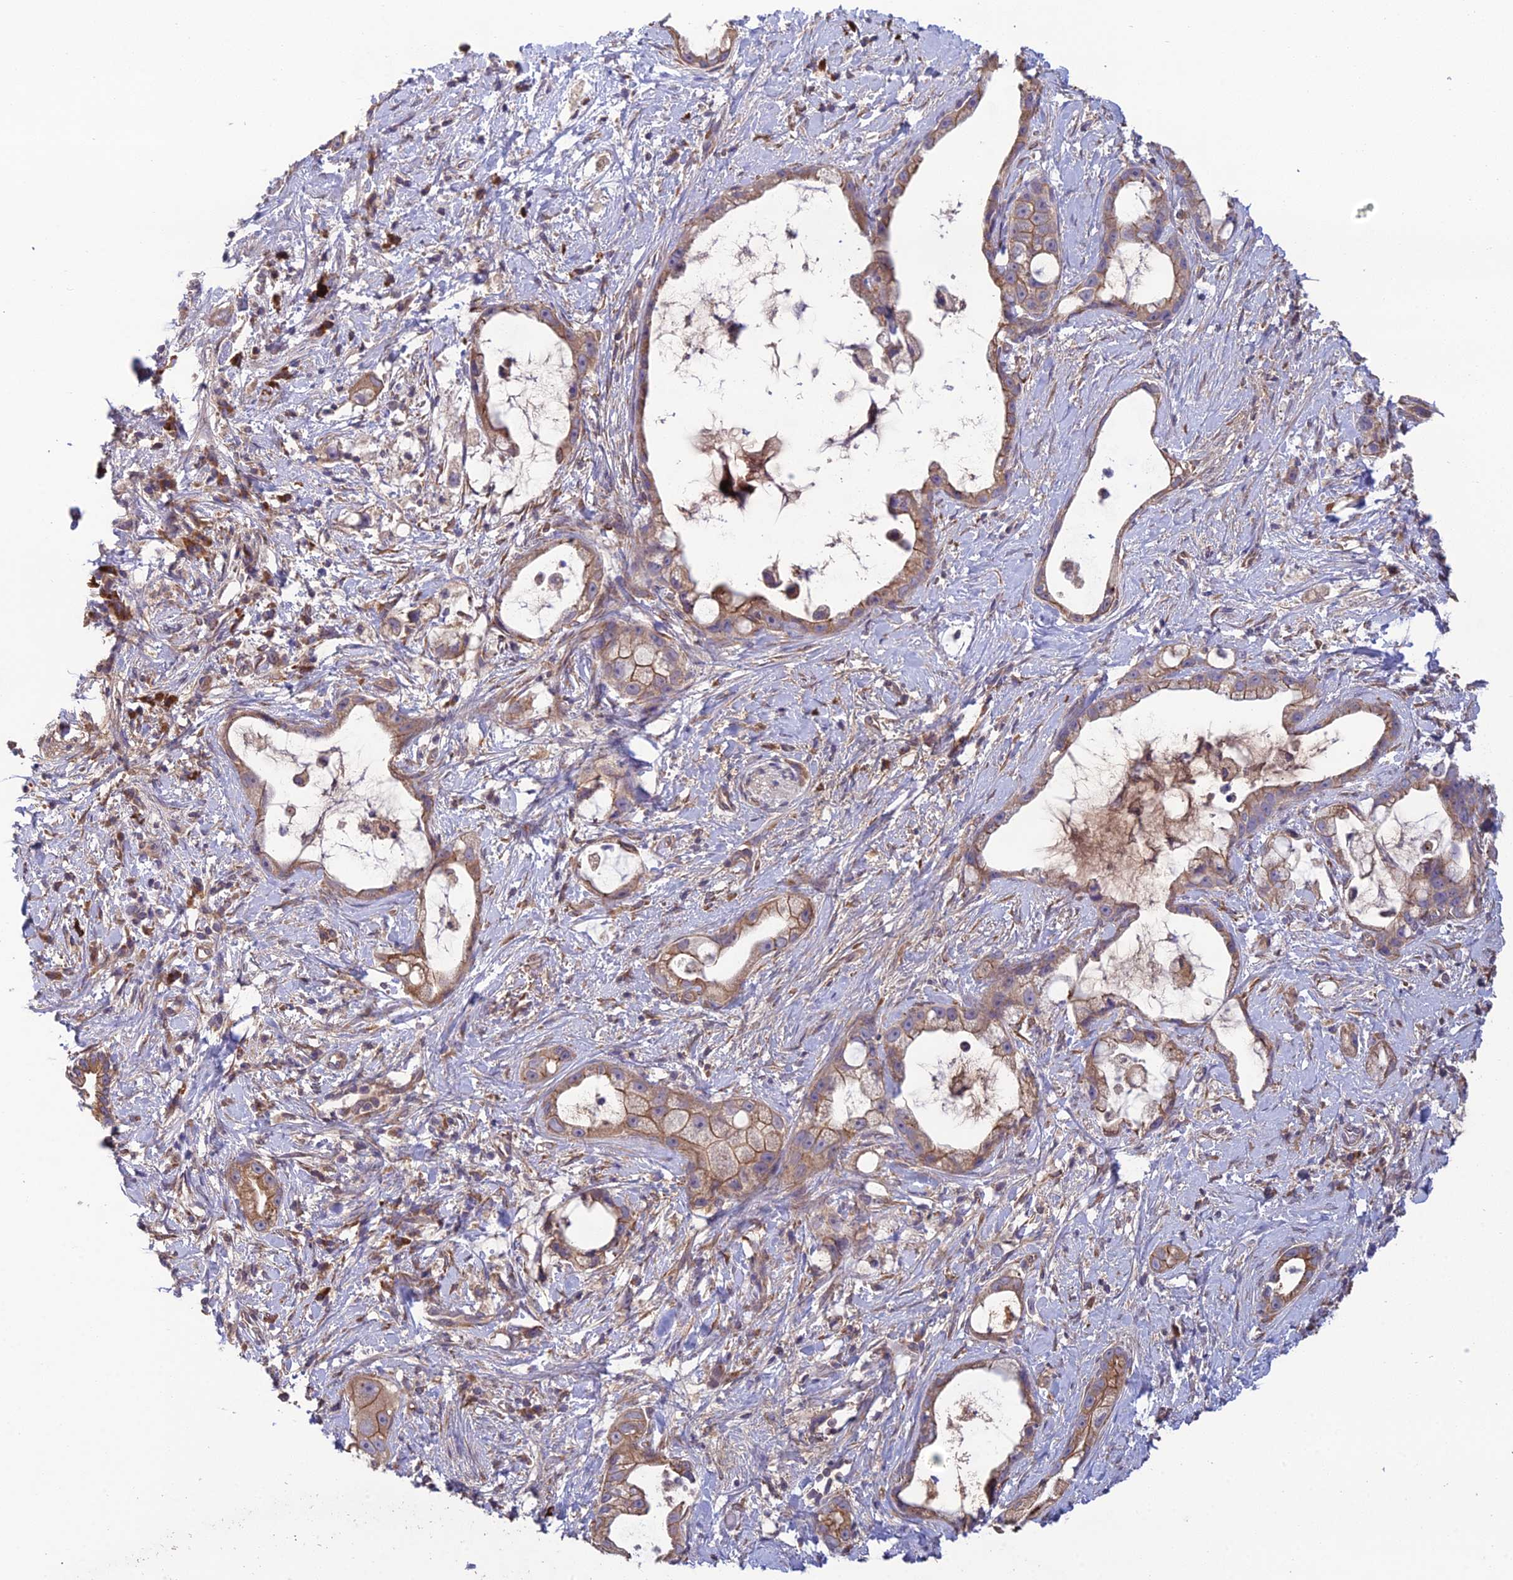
{"staining": {"intensity": "moderate", "quantity": ">75%", "location": "cytoplasmic/membranous"}, "tissue": "stomach cancer", "cell_type": "Tumor cells", "image_type": "cancer", "snomed": [{"axis": "morphology", "description": "Adenocarcinoma, NOS"}, {"axis": "topography", "description": "Stomach"}], "caption": "Protein staining exhibits moderate cytoplasmic/membranous expression in about >75% of tumor cells in stomach cancer.", "gene": "MRNIP", "patient": {"sex": "male", "age": 55}}